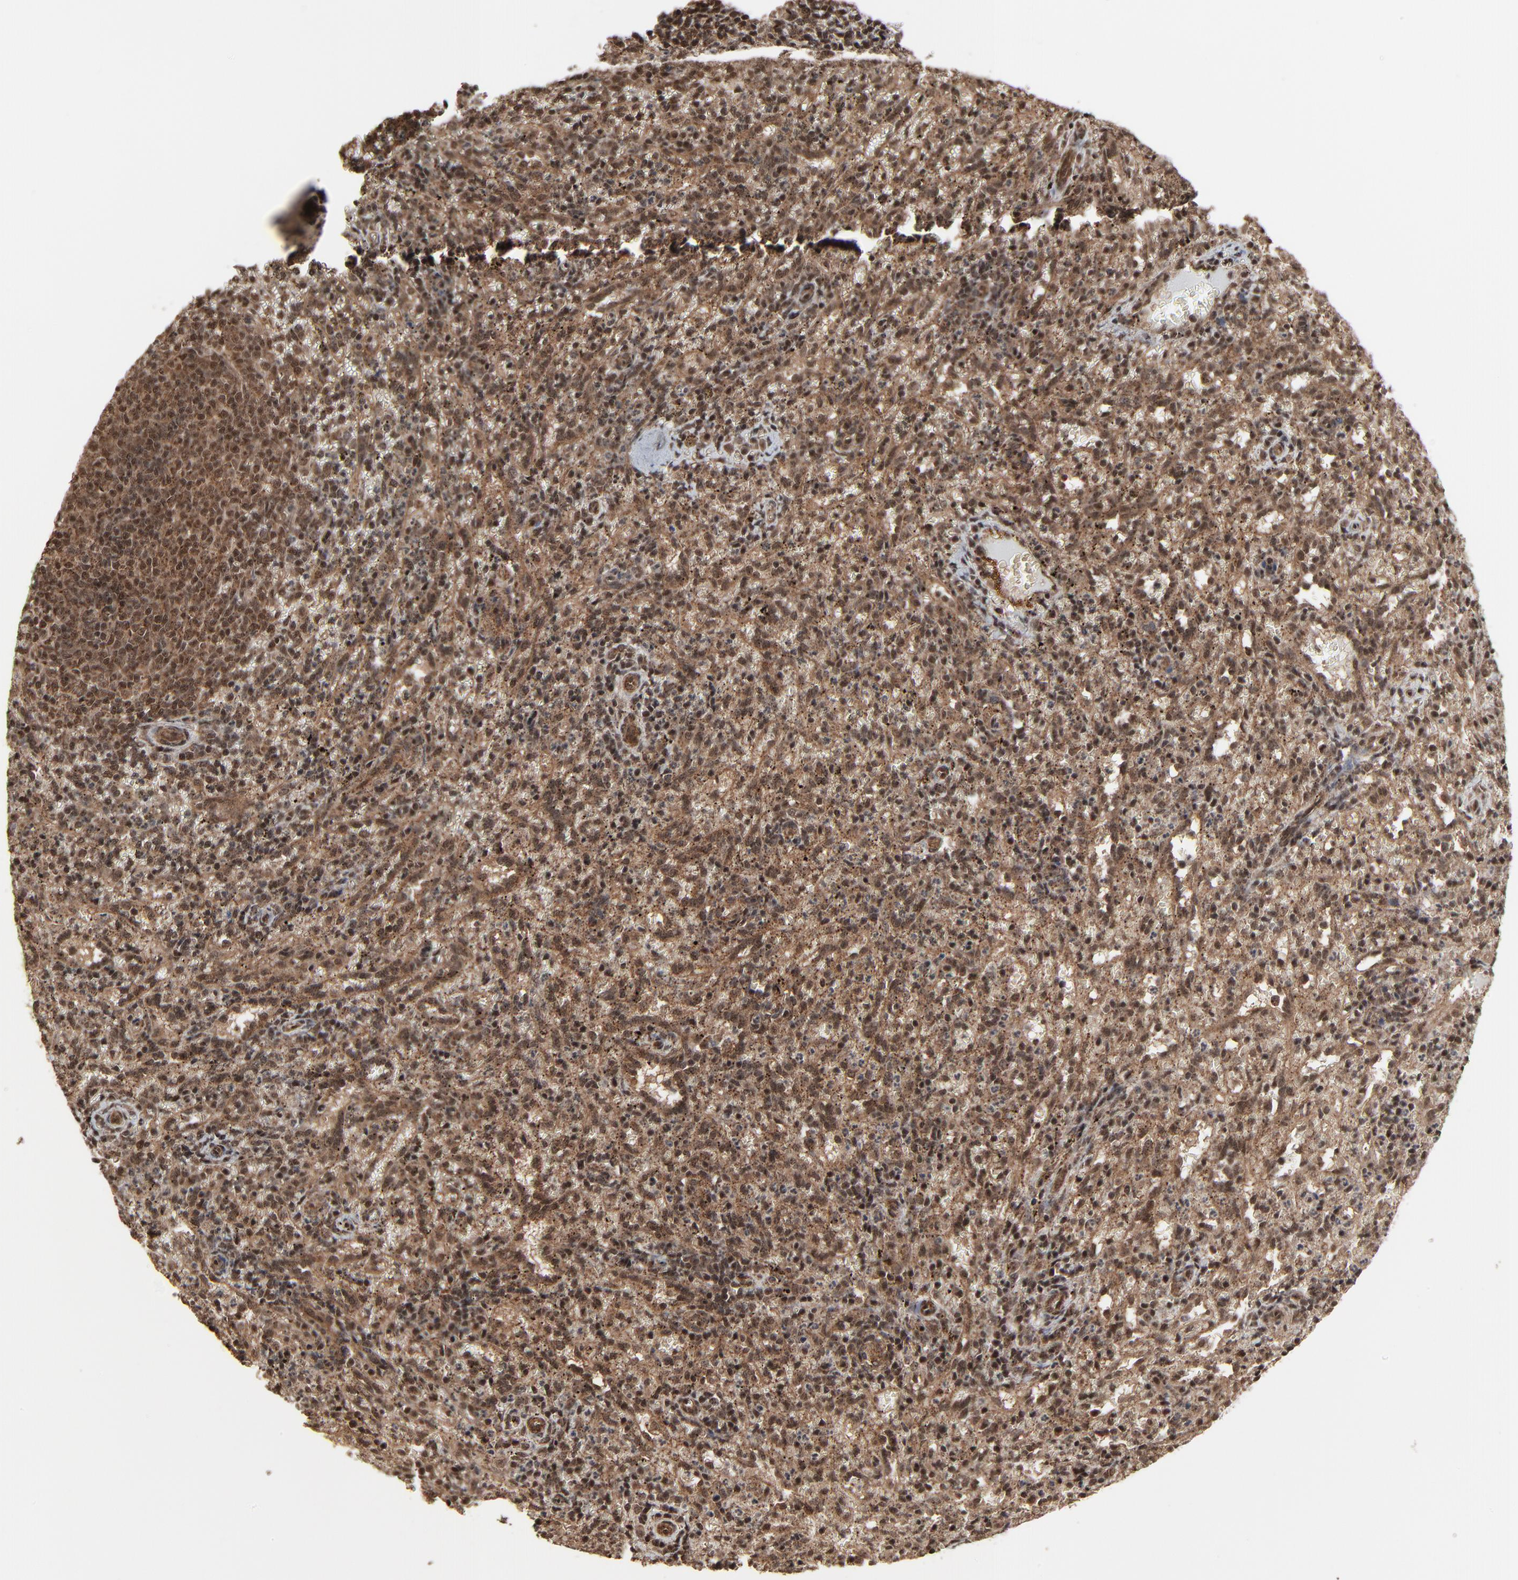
{"staining": {"intensity": "weak", "quantity": ">75%", "location": "cytoplasmic/membranous,nuclear"}, "tissue": "spleen", "cell_type": "Cells in red pulp", "image_type": "normal", "snomed": [{"axis": "morphology", "description": "Normal tissue, NOS"}, {"axis": "topography", "description": "Spleen"}], "caption": "Immunohistochemical staining of unremarkable spleen displays low levels of weak cytoplasmic/membranous,nuclear positivity in about >75% of cells in red pulp.", "gene": "RHOJ", "patient": {"sex": "female", "age": 10}}